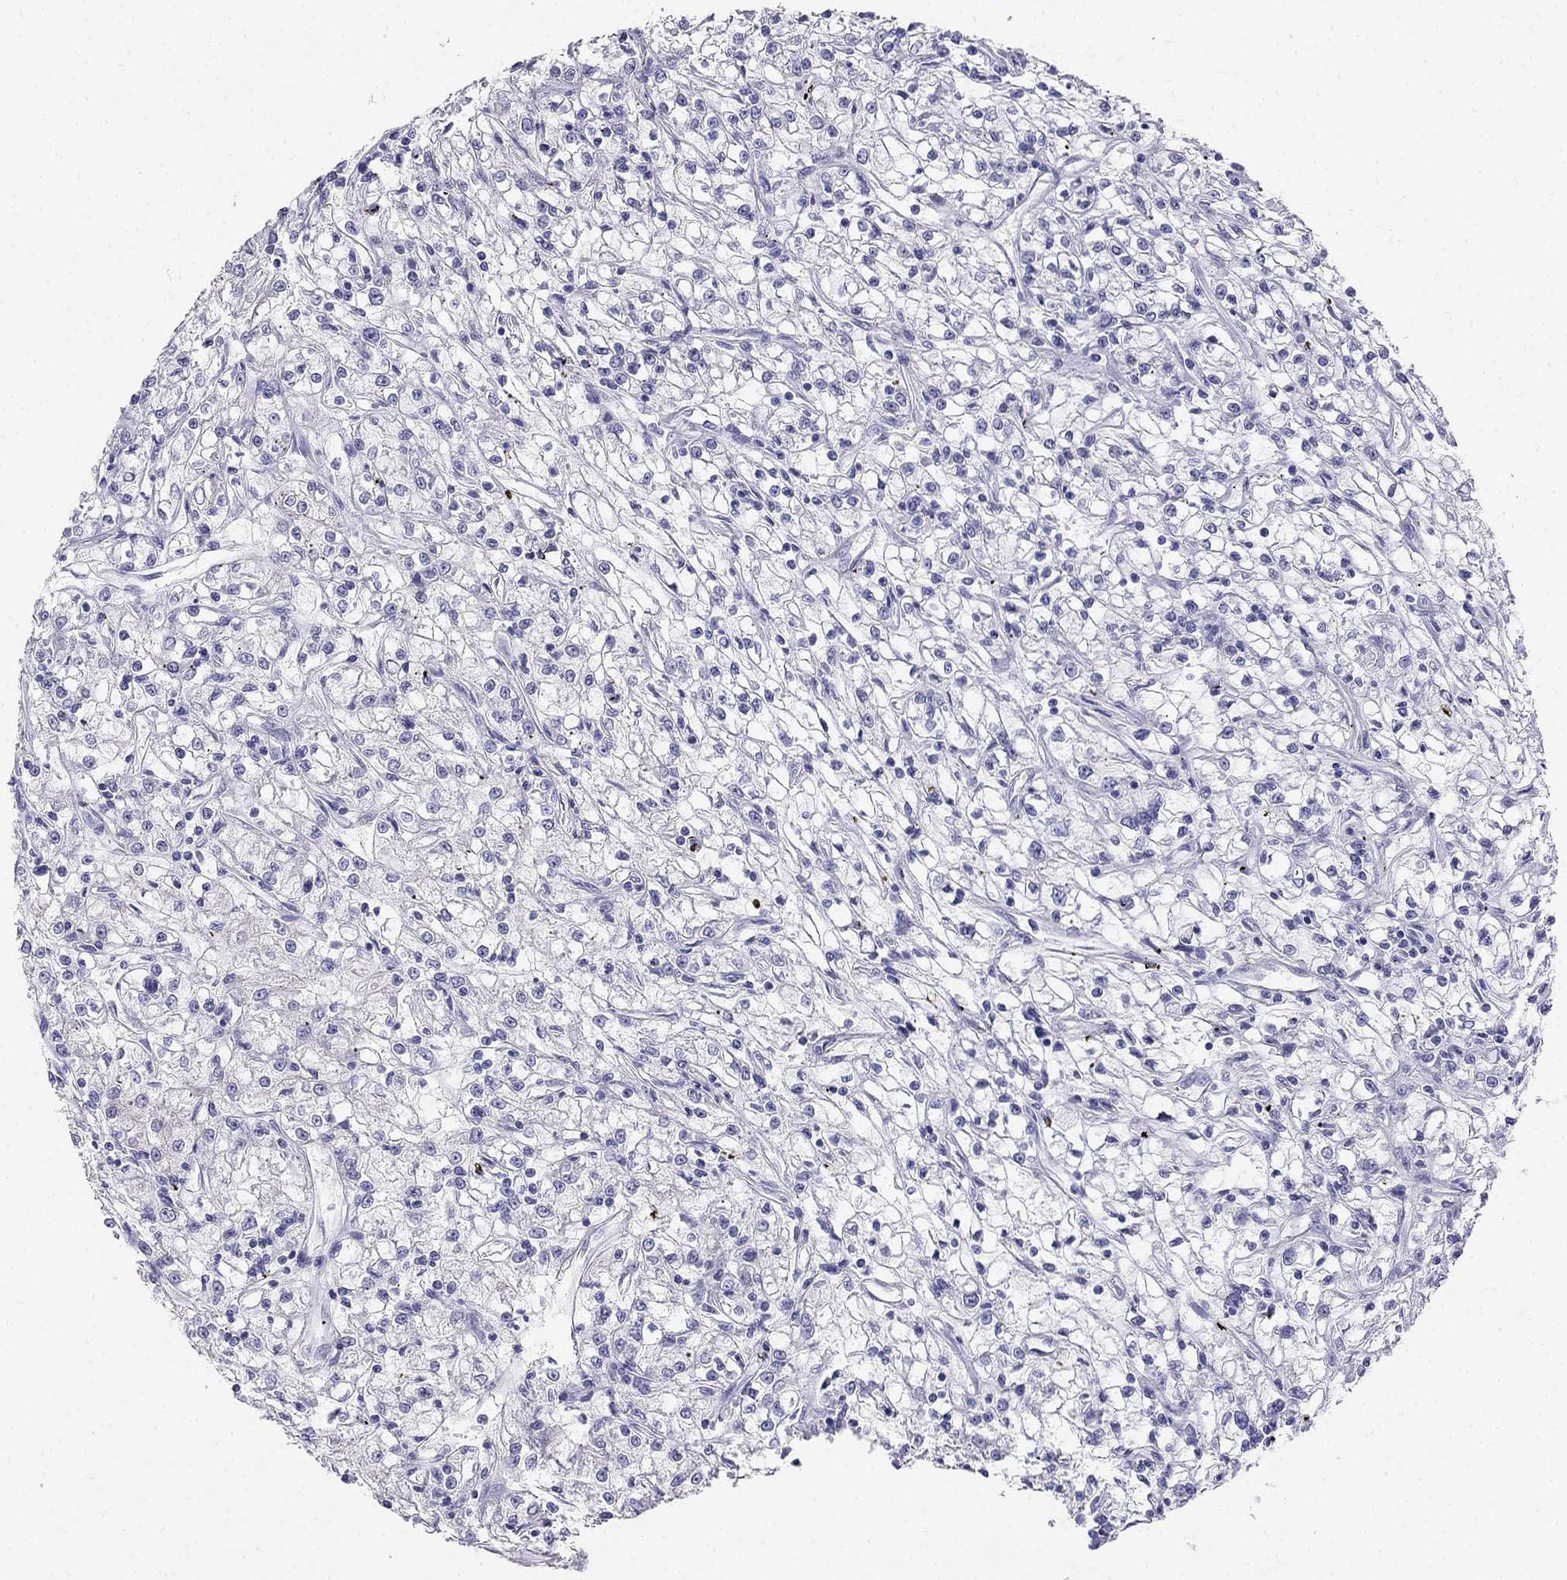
{"staining": {"intensity": "negative", "quantity": "none", "location": "none"}, "tissue": "renal cancer", "cell_type": "Tumor cells", "image_type": "cancer", "snomed": [{"axis": "morphology", "description": "Adenocarcinoma, NOS"}, {"axis": "topography", "description": "Kidney"}], "caption": "A photomicrograph of renal cancer stained for a protein demonstrates no brown staining in tumor cells. The staining is performed using DAB (3,3'-diaminobenzidine) brown chromogen with nuclei counter-stained in using hematoxylin.", "gene": "RFLNA", "patient": {"sex": "female", "age": 59}}